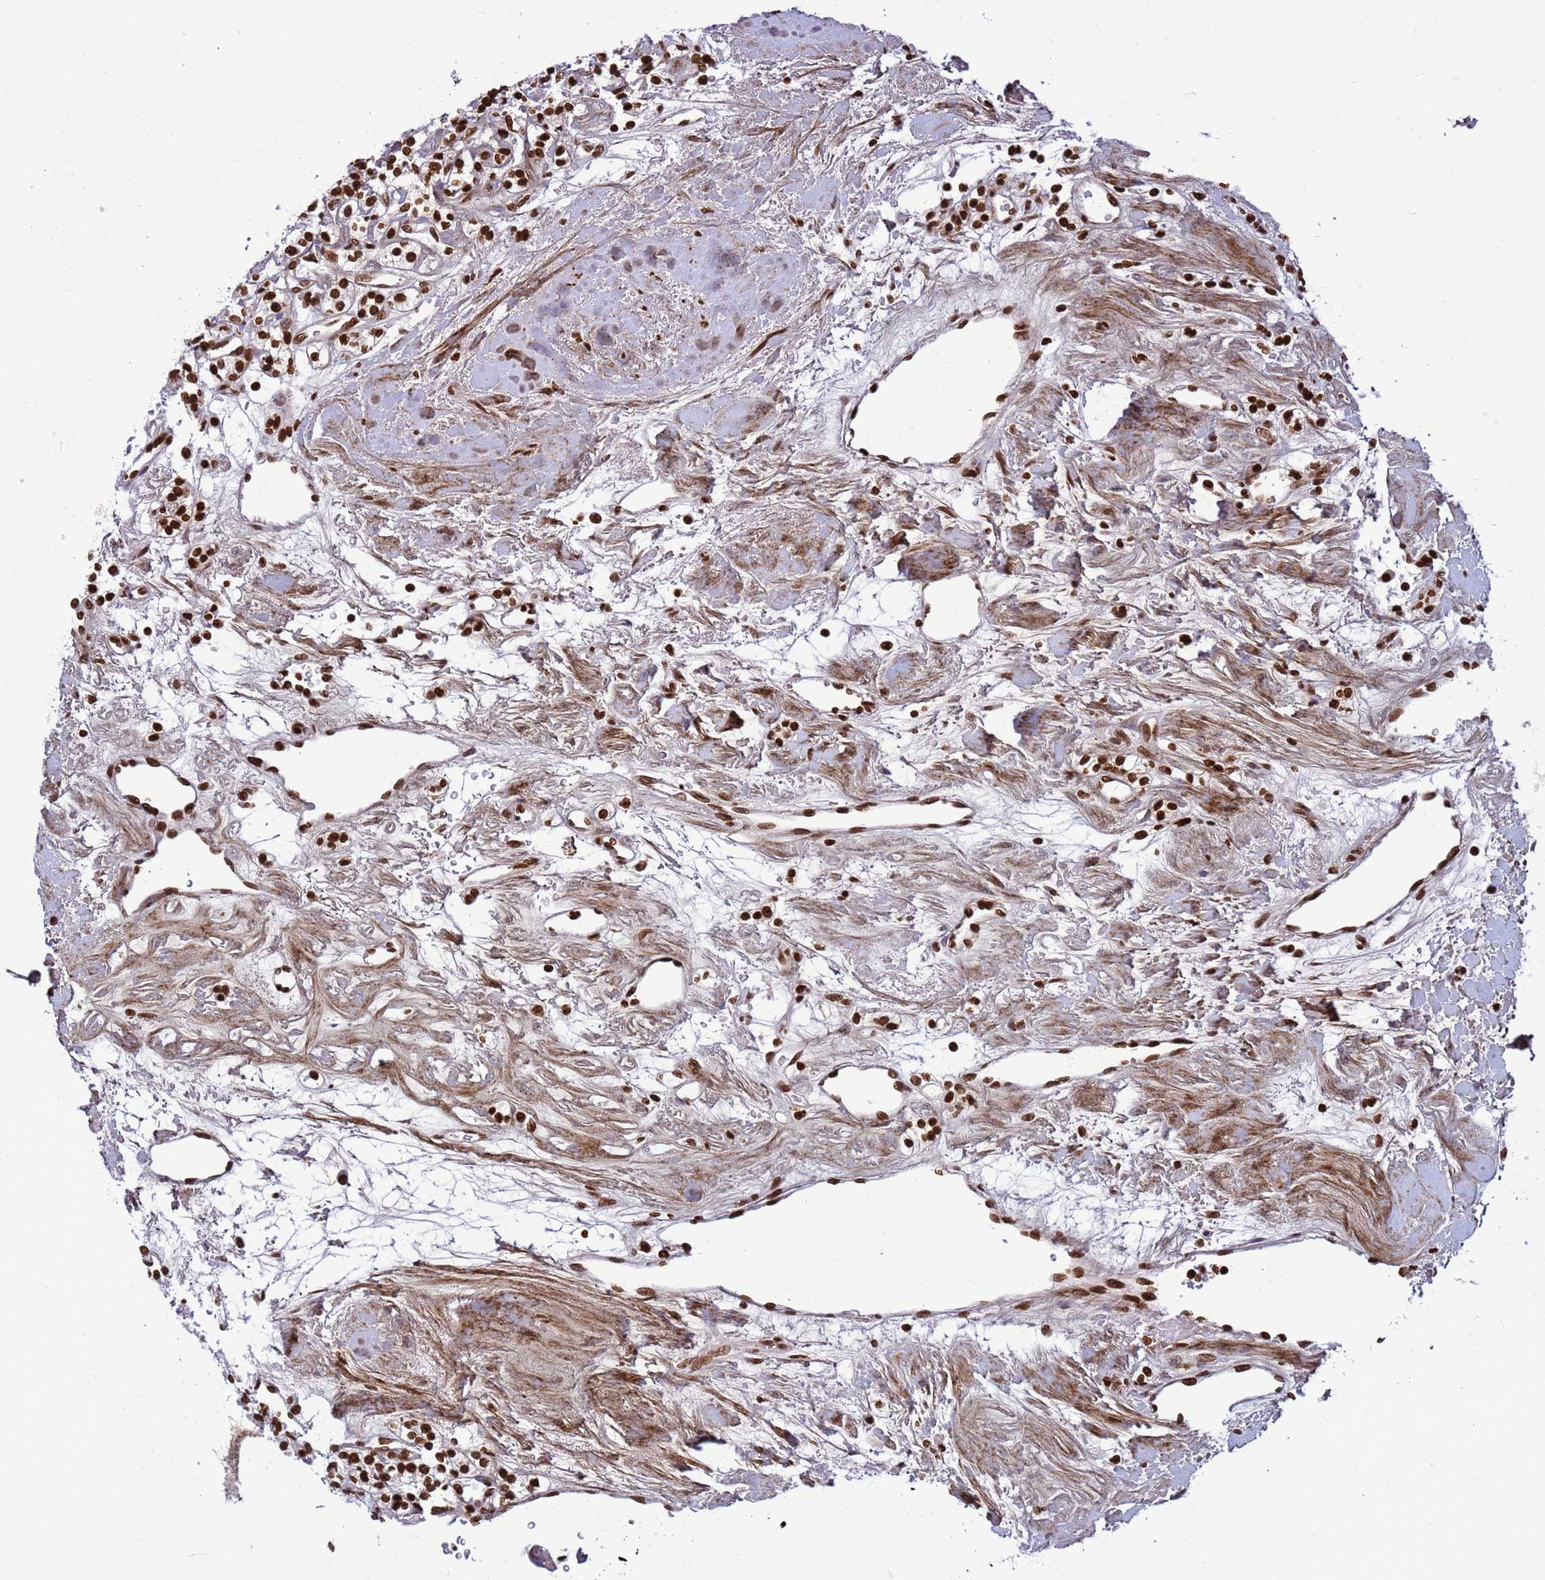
{"staining": {"intensity": "strong", "quantity": ">75%", "location": "nuclear"}, "tissue": "renal cancer", "cell_type": "Tumor cells", "image_type": "cancer", "snomed": [{"axis": "morphology", "description": "Adenocarcinoma, NOS"}, {"axis": "topography", "description": "Kidney"}], "caption": "Tumor cells show high levels of strong nuclear positivity in approximately >75% of cells in human renal cancer. The staining was performed using DAB to visualize the protein expression in brown, while the nuclei were stained in blue with hematoxylin (Magnification: 20x).", "gene": "H3-3B", "patient": {"sex": "male", "age": 77}}